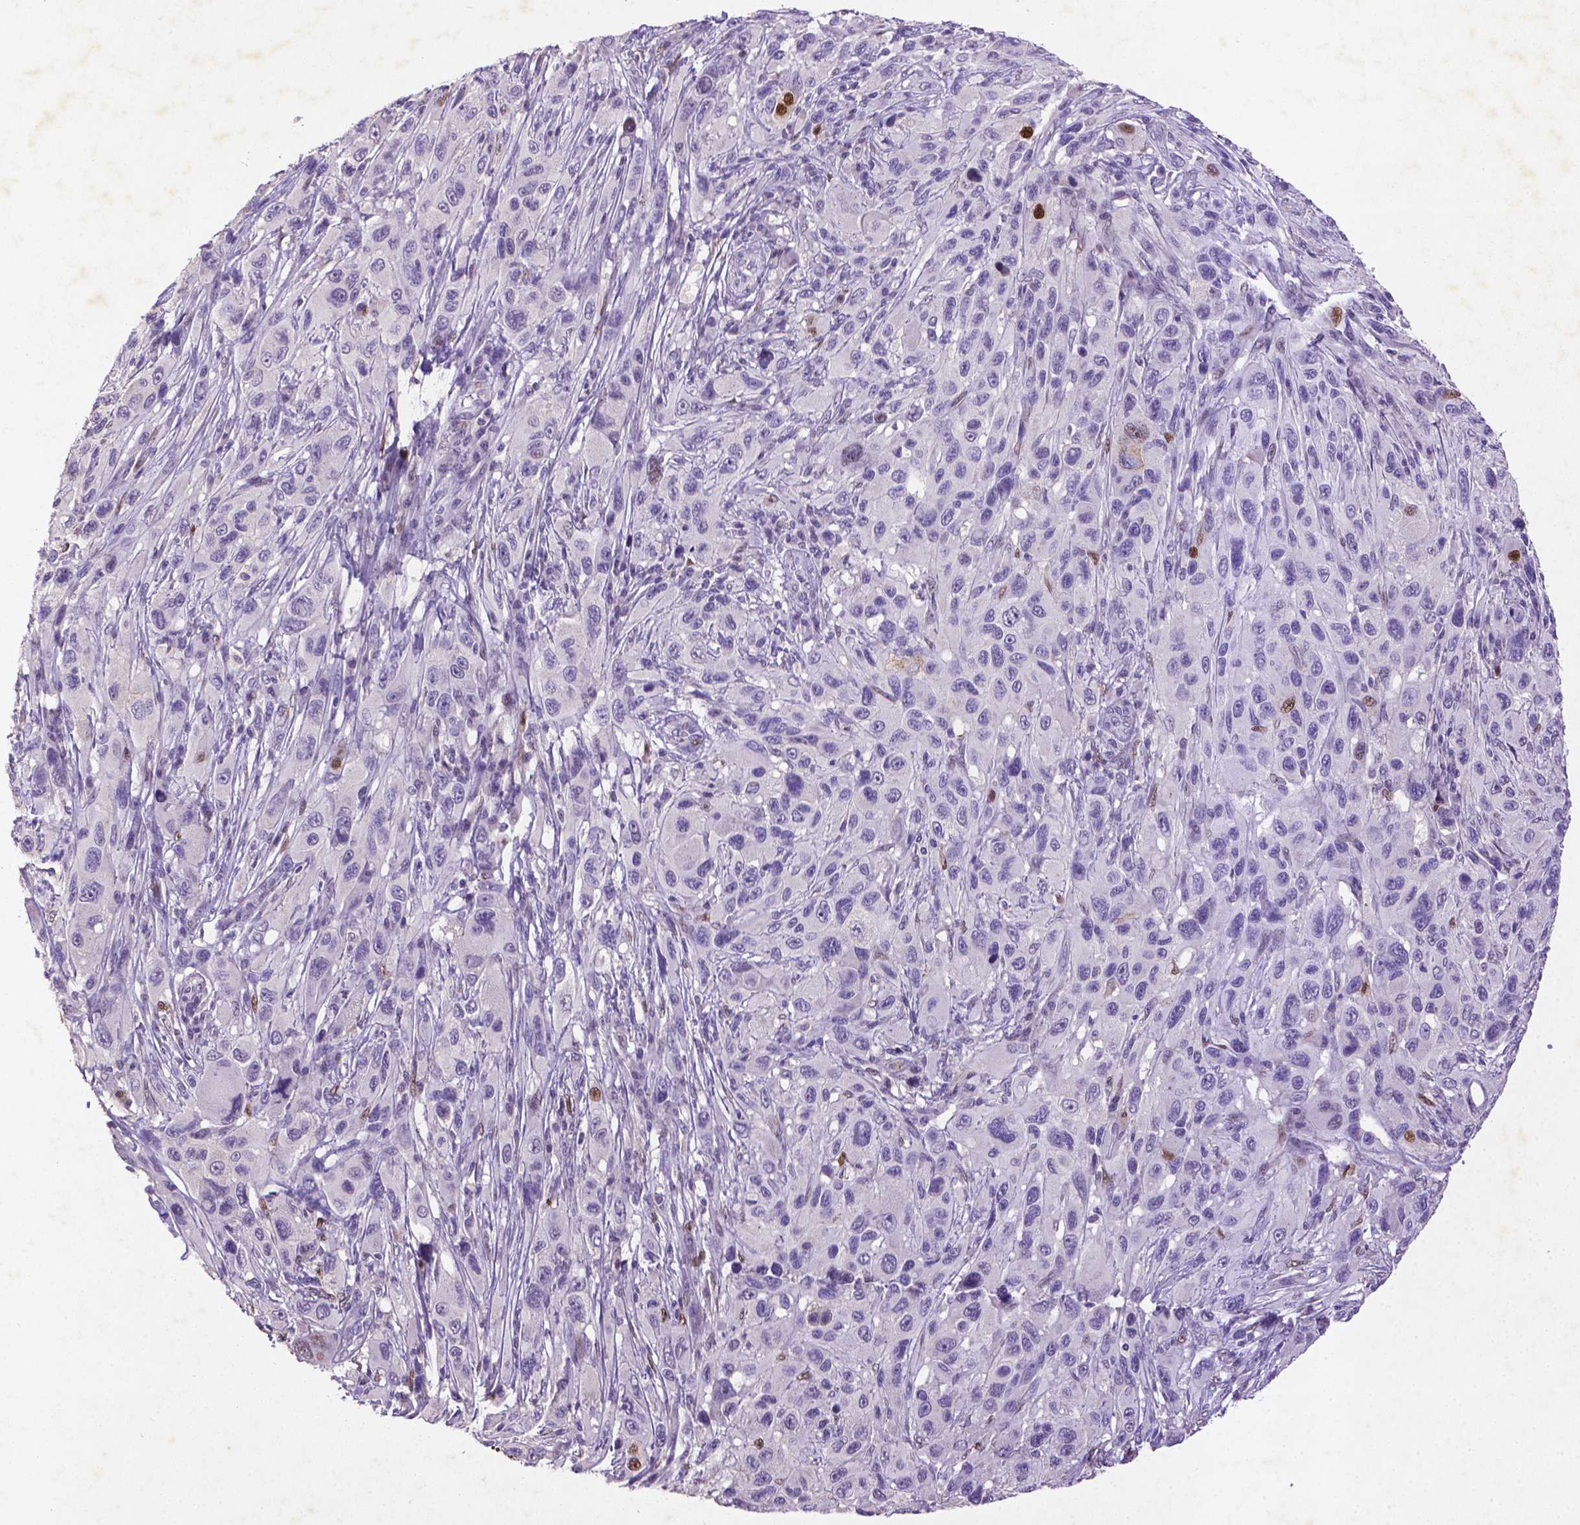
{"staining": {"intensity": "strong", "quantity": "<25%", "location": "nuclear"}, "tissue": "melanoma", "cell_type": "Tumor cells", "image_type": "cancer", "snomed": [{"axis": "morphology", "description": "Malignant melanoma, NOS"}, {"axis": "topography", "description": "Skin"}], "caption": "The immunohistochemical stain shows strong nuclear positivity in tumor cells of melanoma tissue. (IHC, brightfield microscopy, high magnification).", "gene": "CDKN1A", "patient": {"sex": "male", "age": 53}}